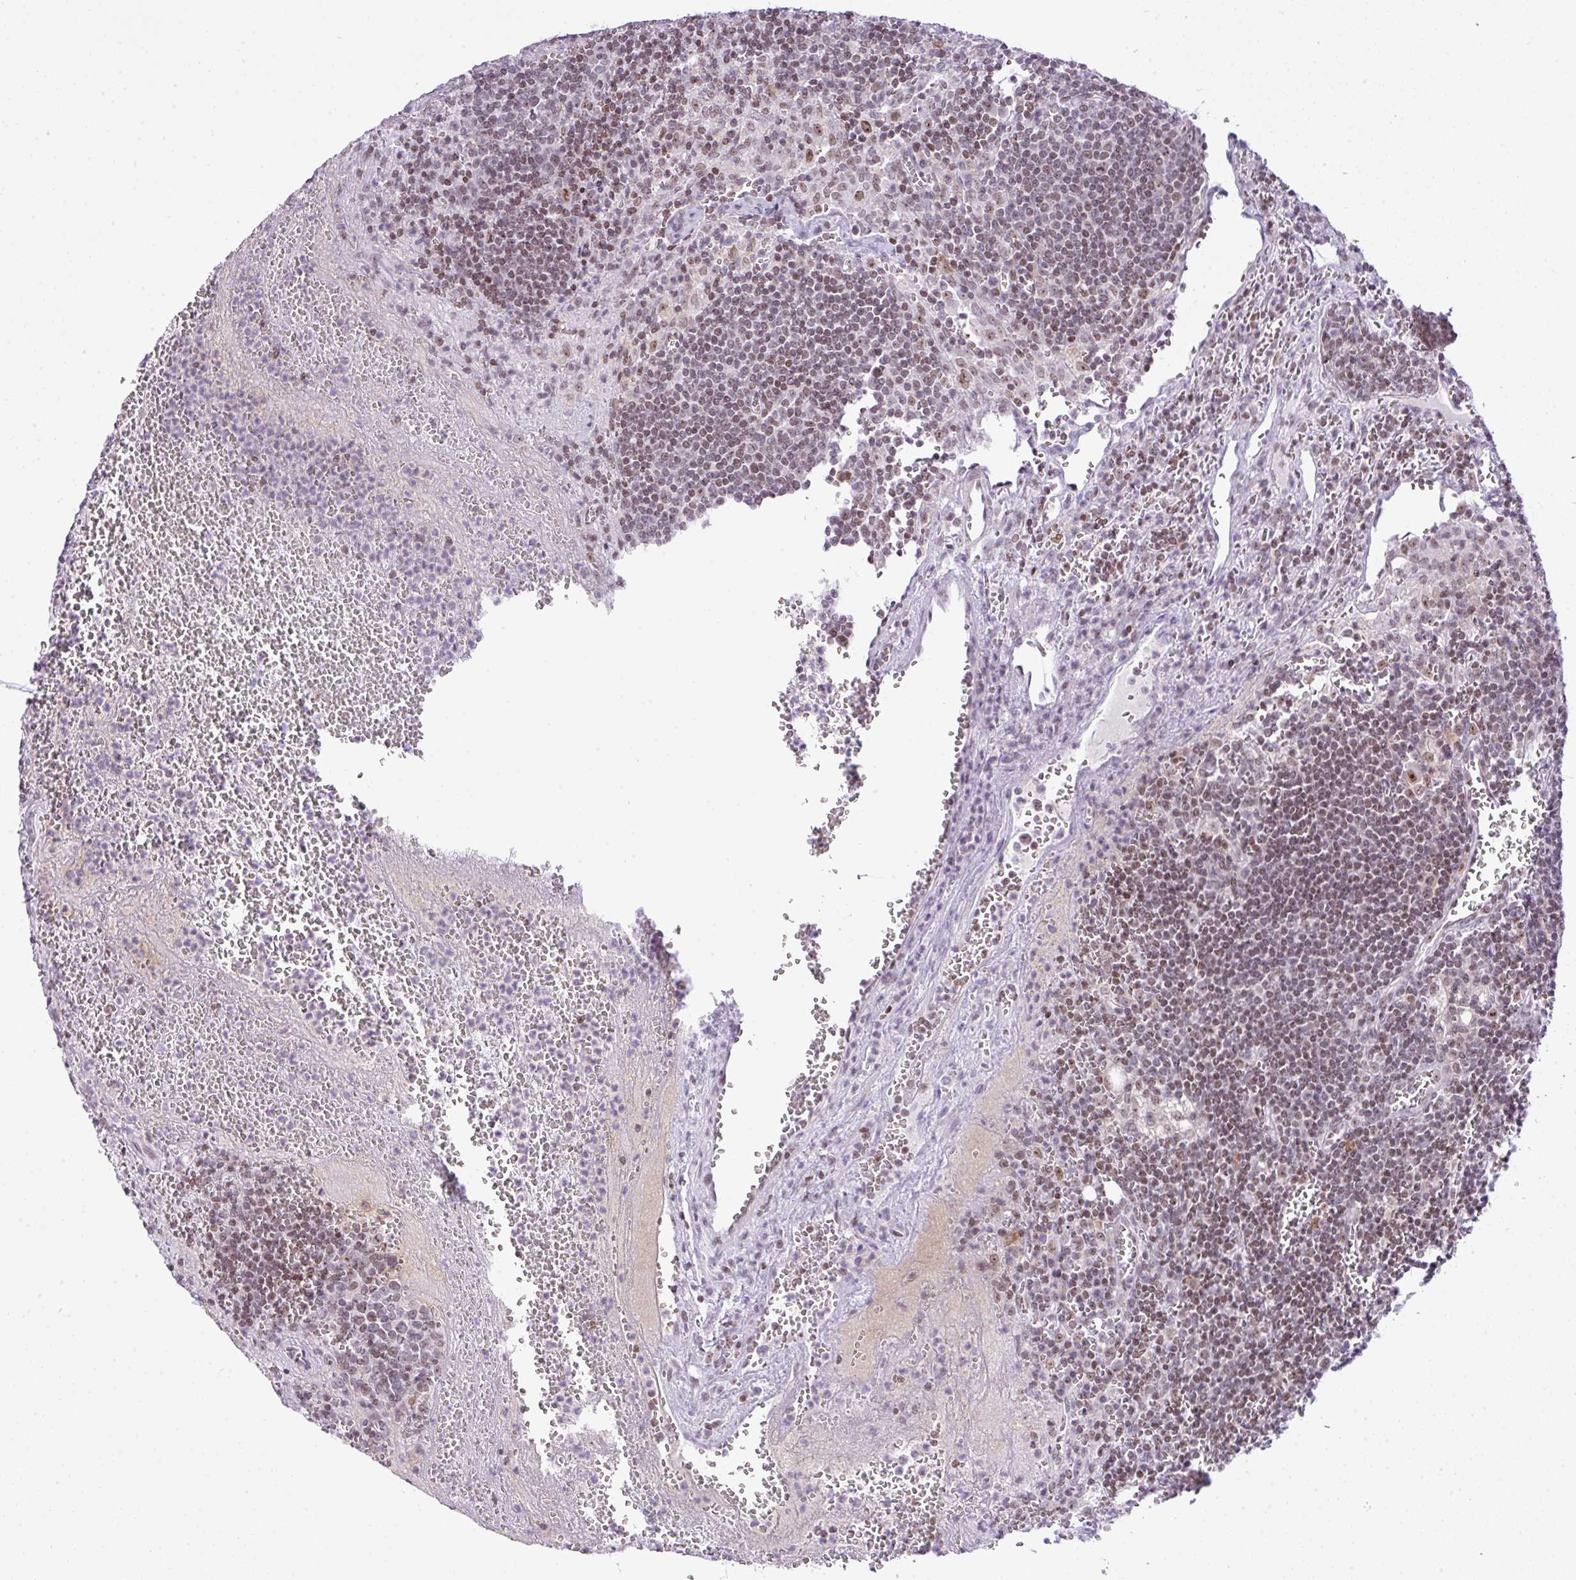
{"staining": {"intensity": "weak", "quantity": "25%-75%", "location": "nuclear"}, "tissue": "lymph node", "cell_type": "Germinal center cells", "image_type": "normal", "snomed": [{"axis": "morphology", "description": "Normal tissue, NOS"}, {"axis": "topography", "description": "Lymph node"}], "caption": "Weak nuclear protein staining is appreciated in about 25%-75% of germinal center cells in lymph node. (DAB (3,3'-diaminobenzidine) IHC with brightfield microscopy, high magnification).", "gene": "CCDC137", "patient": {"sex": "male", "age": 50}}